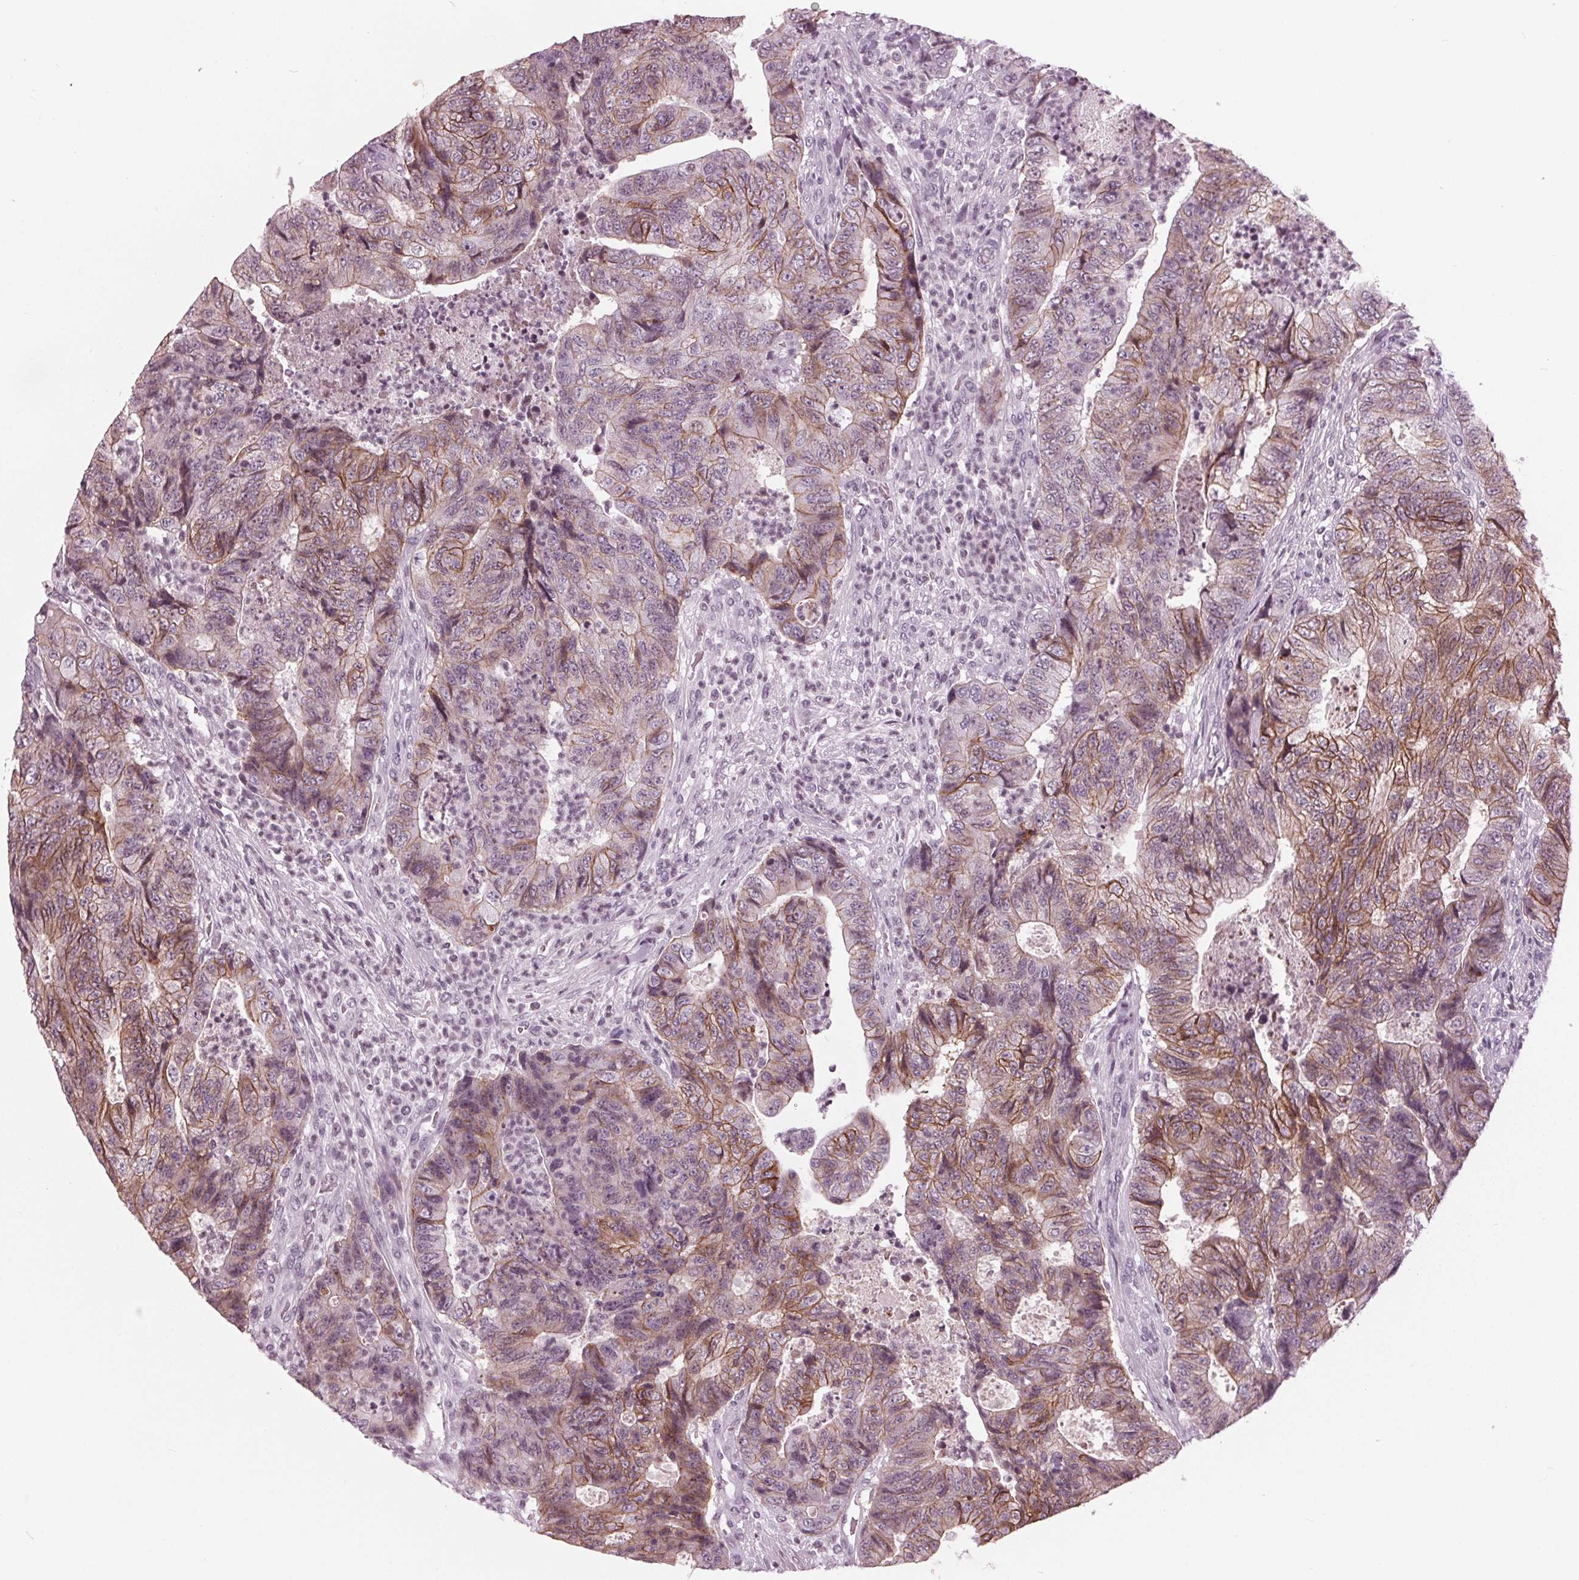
{"staining": {"intensity": "moderate", "quantity": "25%-75%", "location": "cytoplasmic/membranous"}, "tissue": "colorectal cancer", "cell_type": "Tumor cells", "image_type": "cancer", "snomed": [{"axis": "morphology", "description": "Adenocarcinoma, NOS"}, {"axis": "topography", "description": "Colon"}], "caption": "About 25%-75% of tumor cells in human adenocarcinoma (colorectal) exhibit moderate cytoplasmic/membranous protein staining as visualized by brown immunohistochemical staining.", "gene": "SLC9A4", "patient": {"sex": "female", "age": 48}}